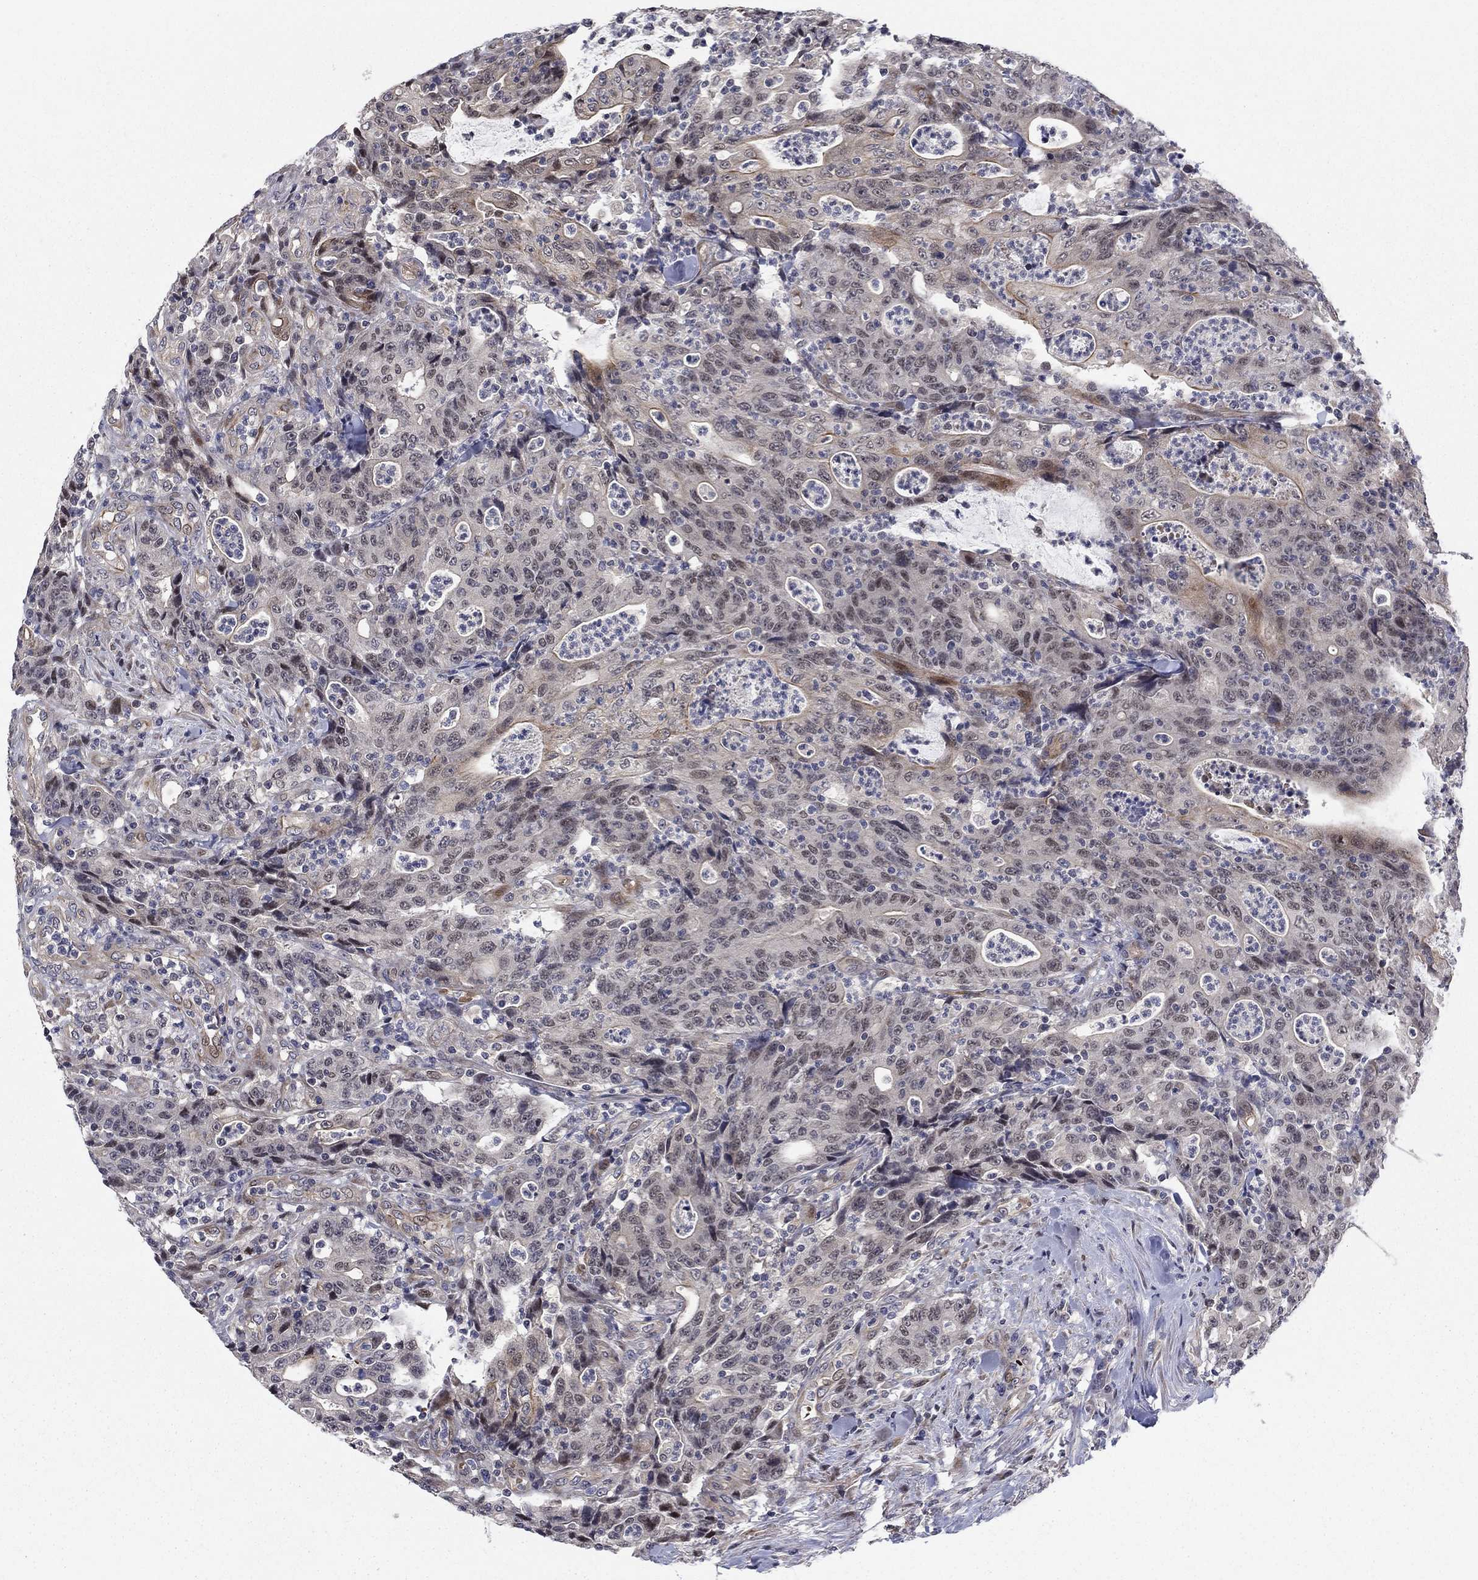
{"staining": {"intensity": "moderate", "quantity": "<25%", "location": "cytoplasmic/membranous,nuclear"}, "tissue": "colorectal cancer", "cell_type": "Tumor cells", "image_type": "cancer", "snomed": [{"axis": "morphology", "description": "Adenocarcinoma, NOS"}, {"axis": "topography", "description": "Colon"}], "caption": "A high-resolution image shows IHC staining of colorectal cancer (adenocarcinoma), which reveals moderate cytoplasmic/membranous and nuclear expression in about <25% of tumor cells.", "gene": "BCL11A", "patient": {"sex": "male", "age": 70}}